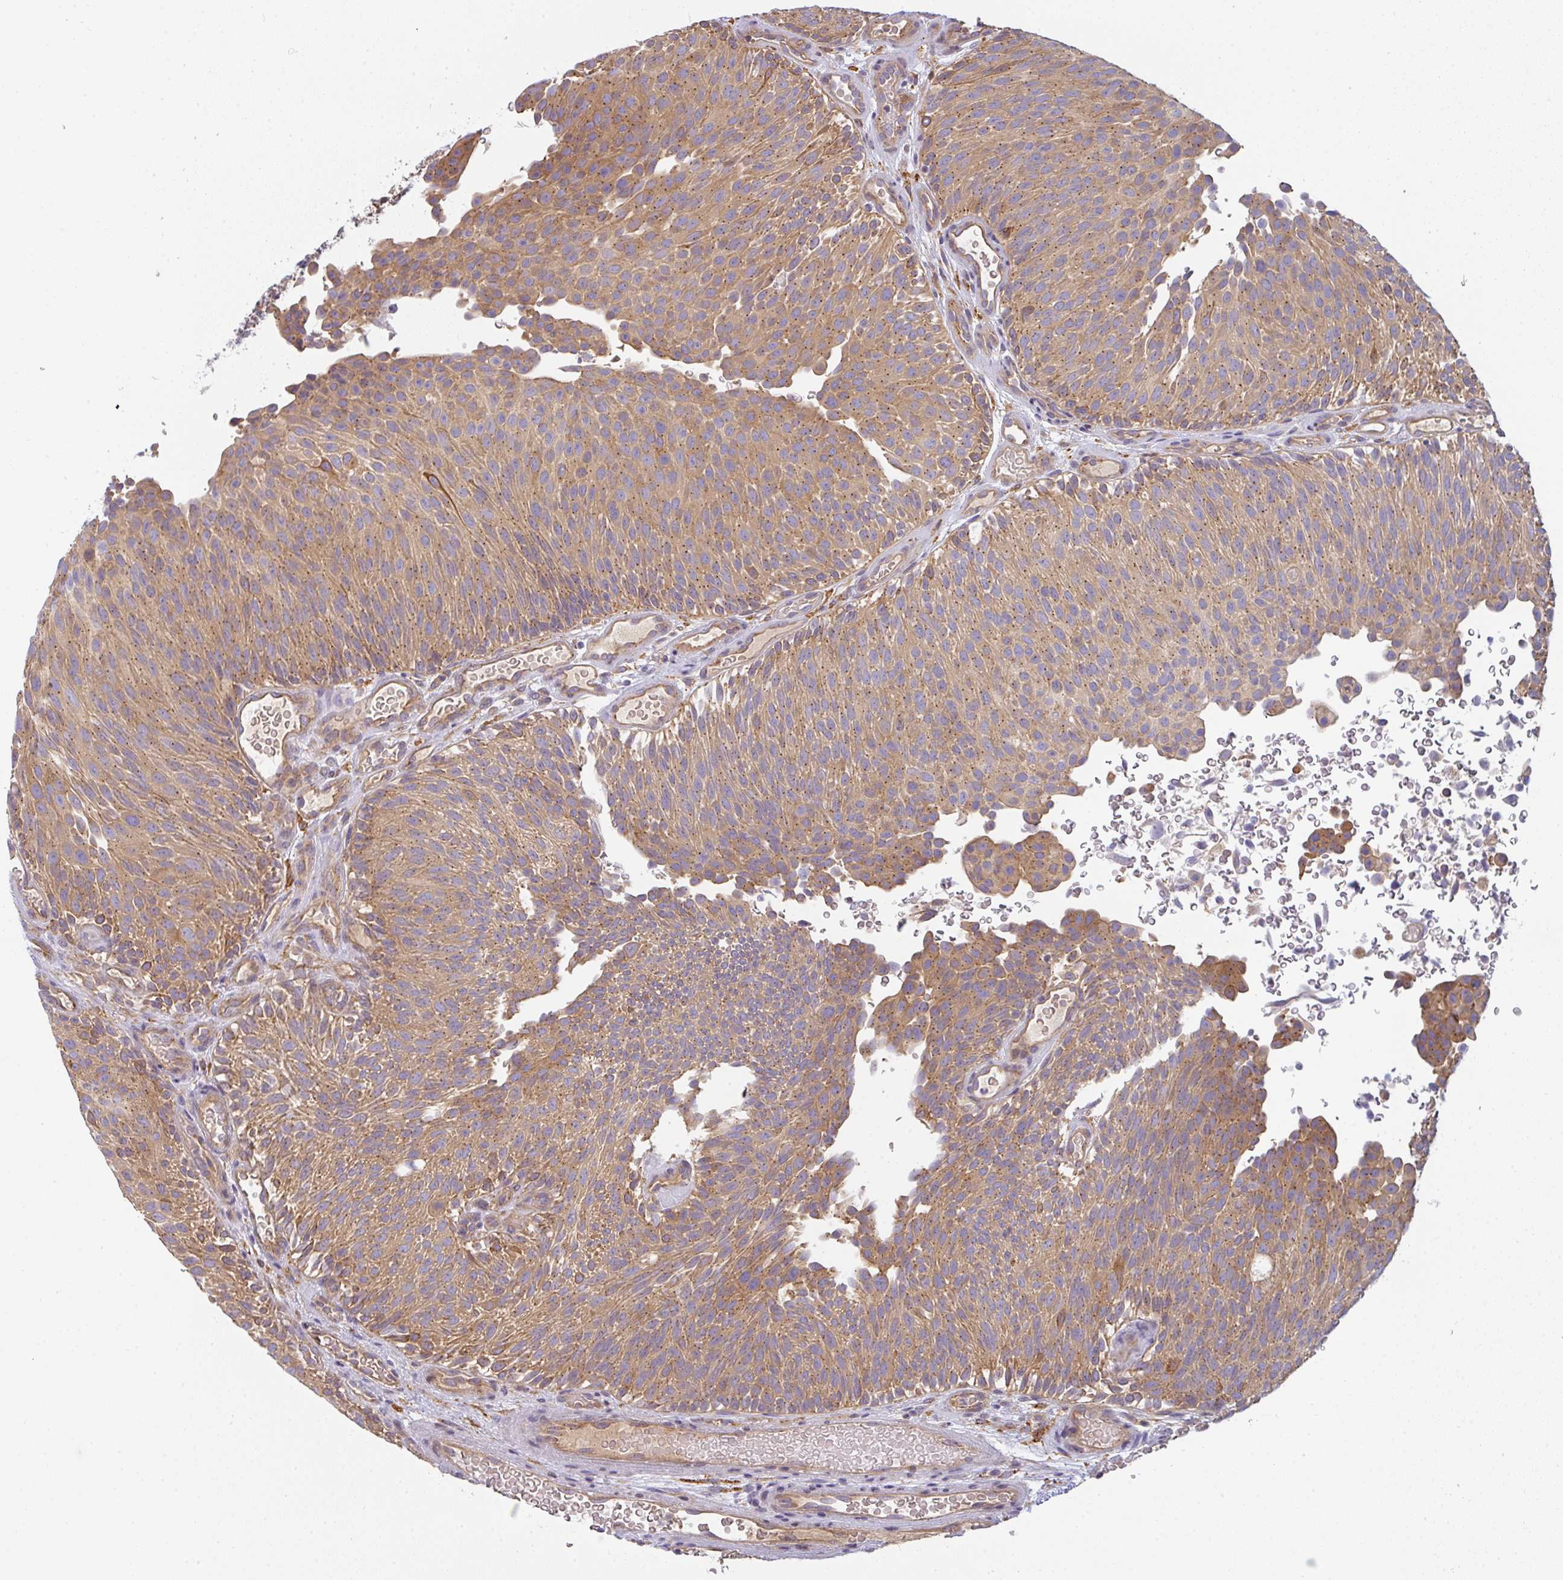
{"staining": {"intensity": "moderate", "quantity": ">75%", "location": "cytoplasmic/membranous"}, "tissue": "urothelial cancer", "cell_type": "Tumor cells", "image_type": "cancer", "snomed": [{"axis": "morphology", "description": "Urothelial carcinoma, Low grade"}, {"axis": "topography", "description": "Urinary bladder"}], "caption": "This image shows immunohistochemistry staining of human urothelial carcinoma (low-grade), with medium moderate cytoplasmic/membranous positivity in about >75% of tumor cells.", "gene": "SNX5", "patient": {"sex": "male", "age": 78}}